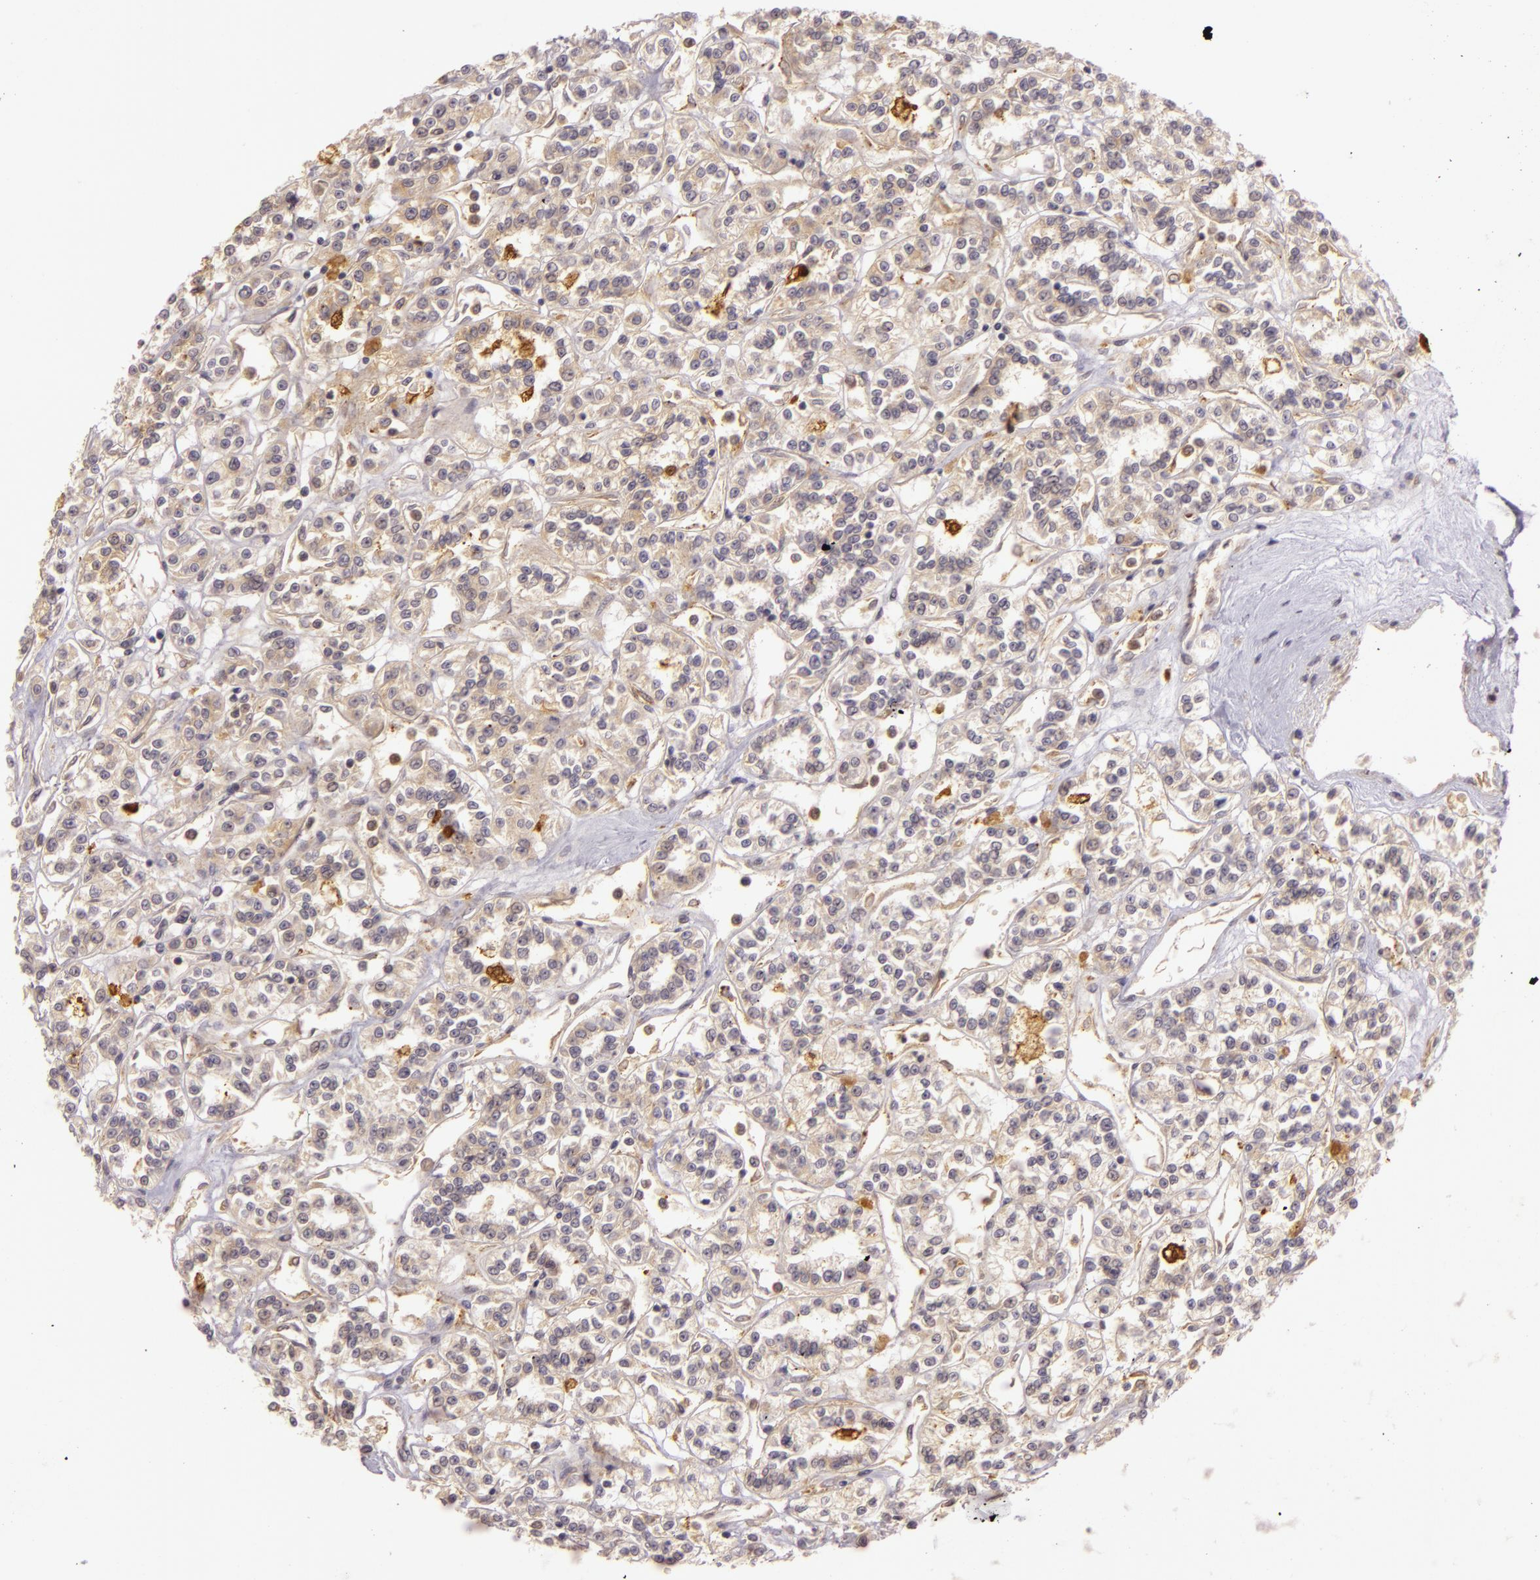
{"staining": {"intensity": "weak", "quantity": "25%-75%", "location": "cytoplasmic/membranous"}, "tissue": "renal cancer", "cell_type": "Tumor cells", "image_type": "cancer", "snomed": [{"axis": "morphology", "description": "Adenocarcinoma, NOS"}, {"axis": "topography", "description": "Kidney"}], "caption": "Weak cytoplasmic/membranous staining is present in about 25%-75% of tumor cells in renal cancer (adenocarcinoma).", "gene": "PPP1R3F", "patient": {"sex": "female", "age": 76}}